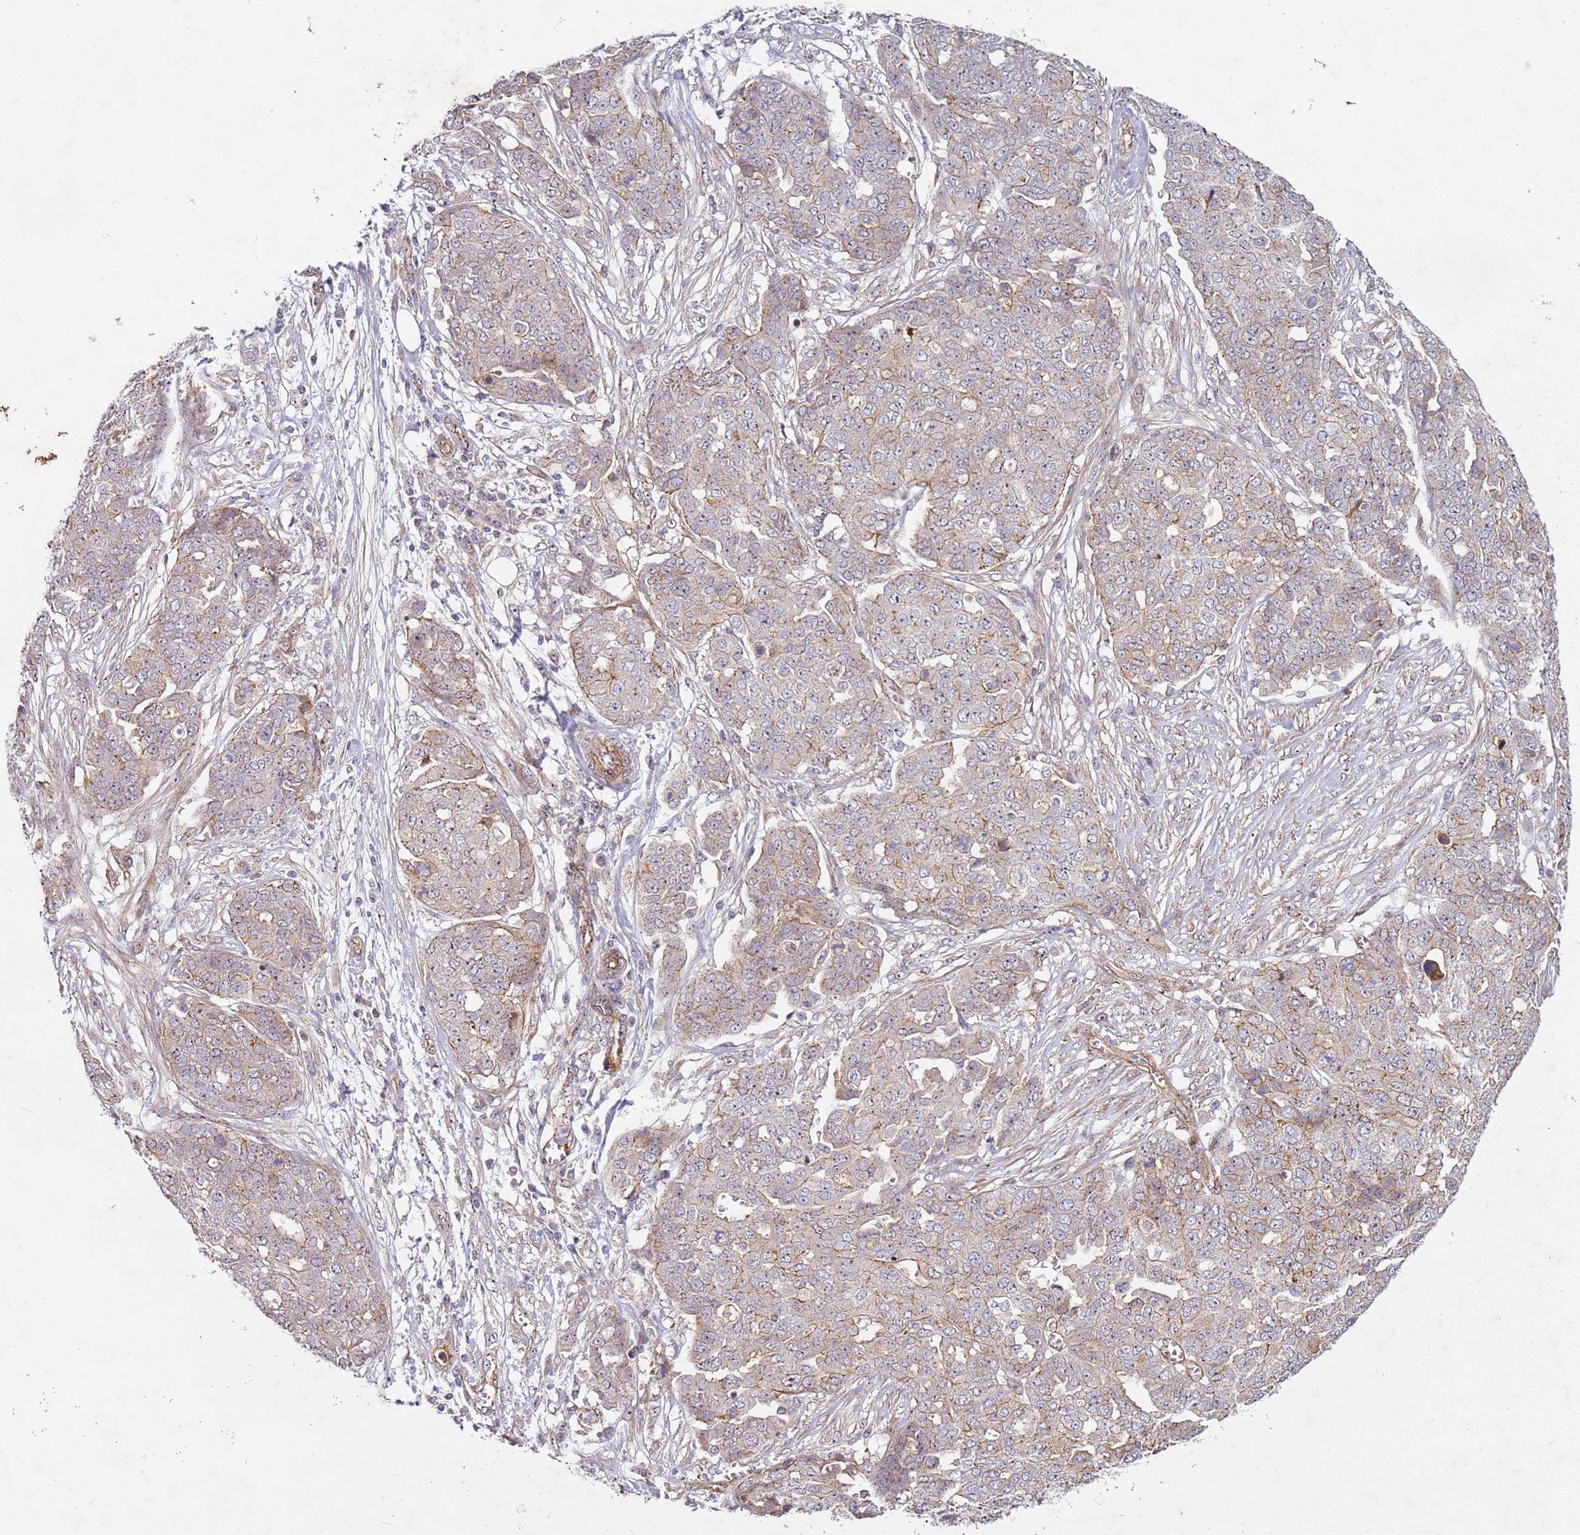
{"staining": {"intensity": "weak", "quantity": ">75%", "location": "cytoplasmic/membranous"}, "tissue": "ovarian cancer", "cell_type": "Tumor cells", "image_type": "cancer", "snomed": [{"axis": "morphology", "description": "Cystadenocarcinoma, serous, NOS"}, {"axis": "topography", "description": "Soft tissue"}, {"axis": "topography", "description": "Ovary"}], "caption": "DAB immunohistochemical staining of human ovarian serous cystadenocarcinoma reveals weak cytoplasmic/membranous protein positivity in about >75% of tumor cells. The staining is performed using DAB brown chromogen to label protein expression. The nuclei are counter-stained blue using hematoxylin.", "gene": "C2CD4B", "patient": {"sex": "female", "age": 57}}